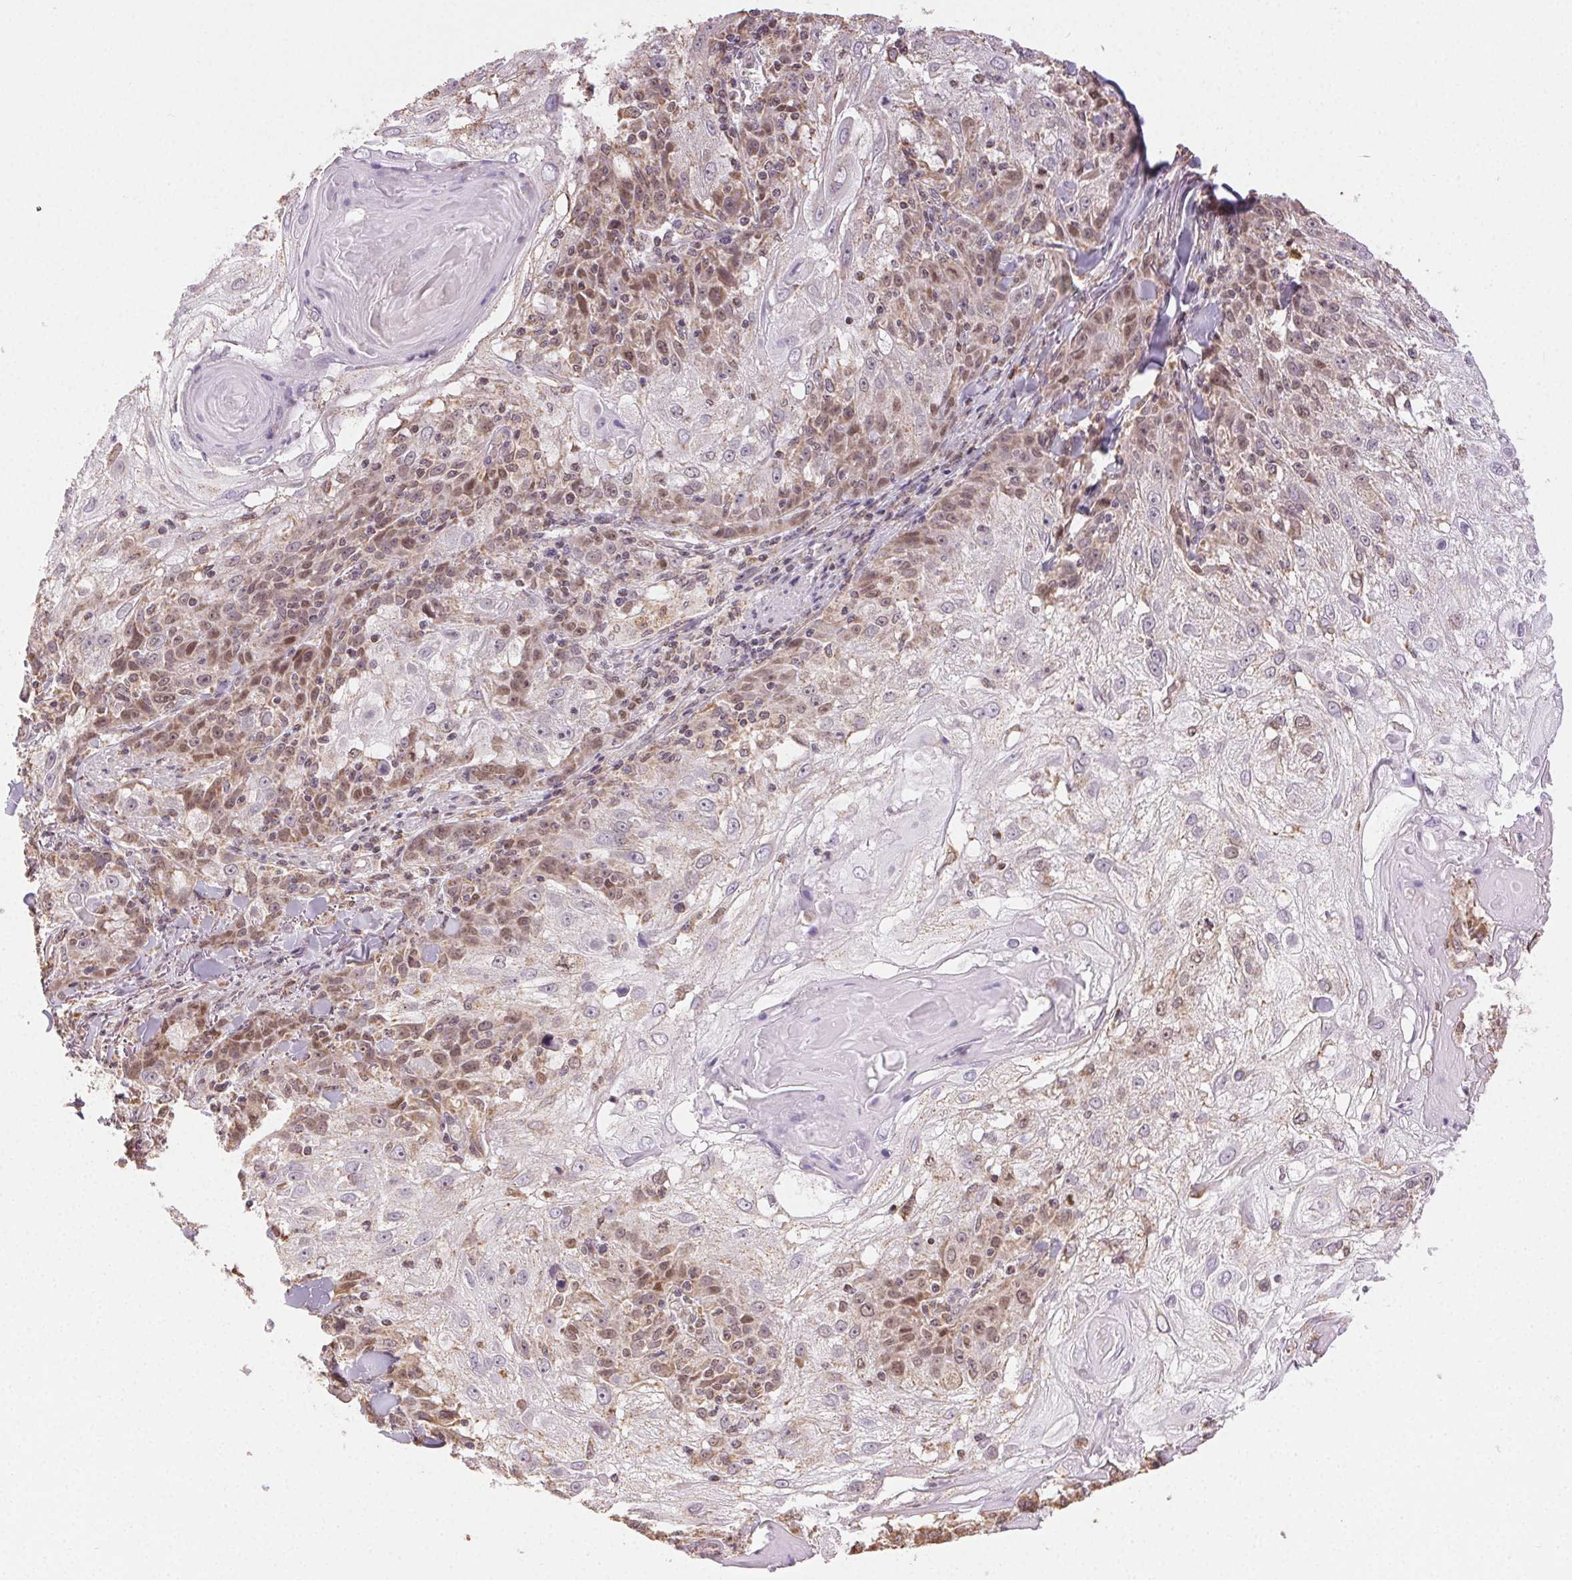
{"staining": {"intensity": "weak", "quantity": "25%-75%", "location": "nuclear"}, "tissue": "skin cancer", "cell_type": "Tumor cells", "image_type": "cancer", "snomed": [{"axis": "morphology", "description": "Normal tissue, NOS"}, {"axis": "morphology", "description": "Squamous cell carcinoma, NOS"}, {"axis": "topography", "description": "Skin"}], "caption": "DAB immunohistochemical staining of human skin cancer (squamous cell carcinoma) displays weak nuclear protein staining in approximately 25%-75% of tumor cells.", "gene": "PIWIL4", "patient": {"sex": "female", "age": 83}}